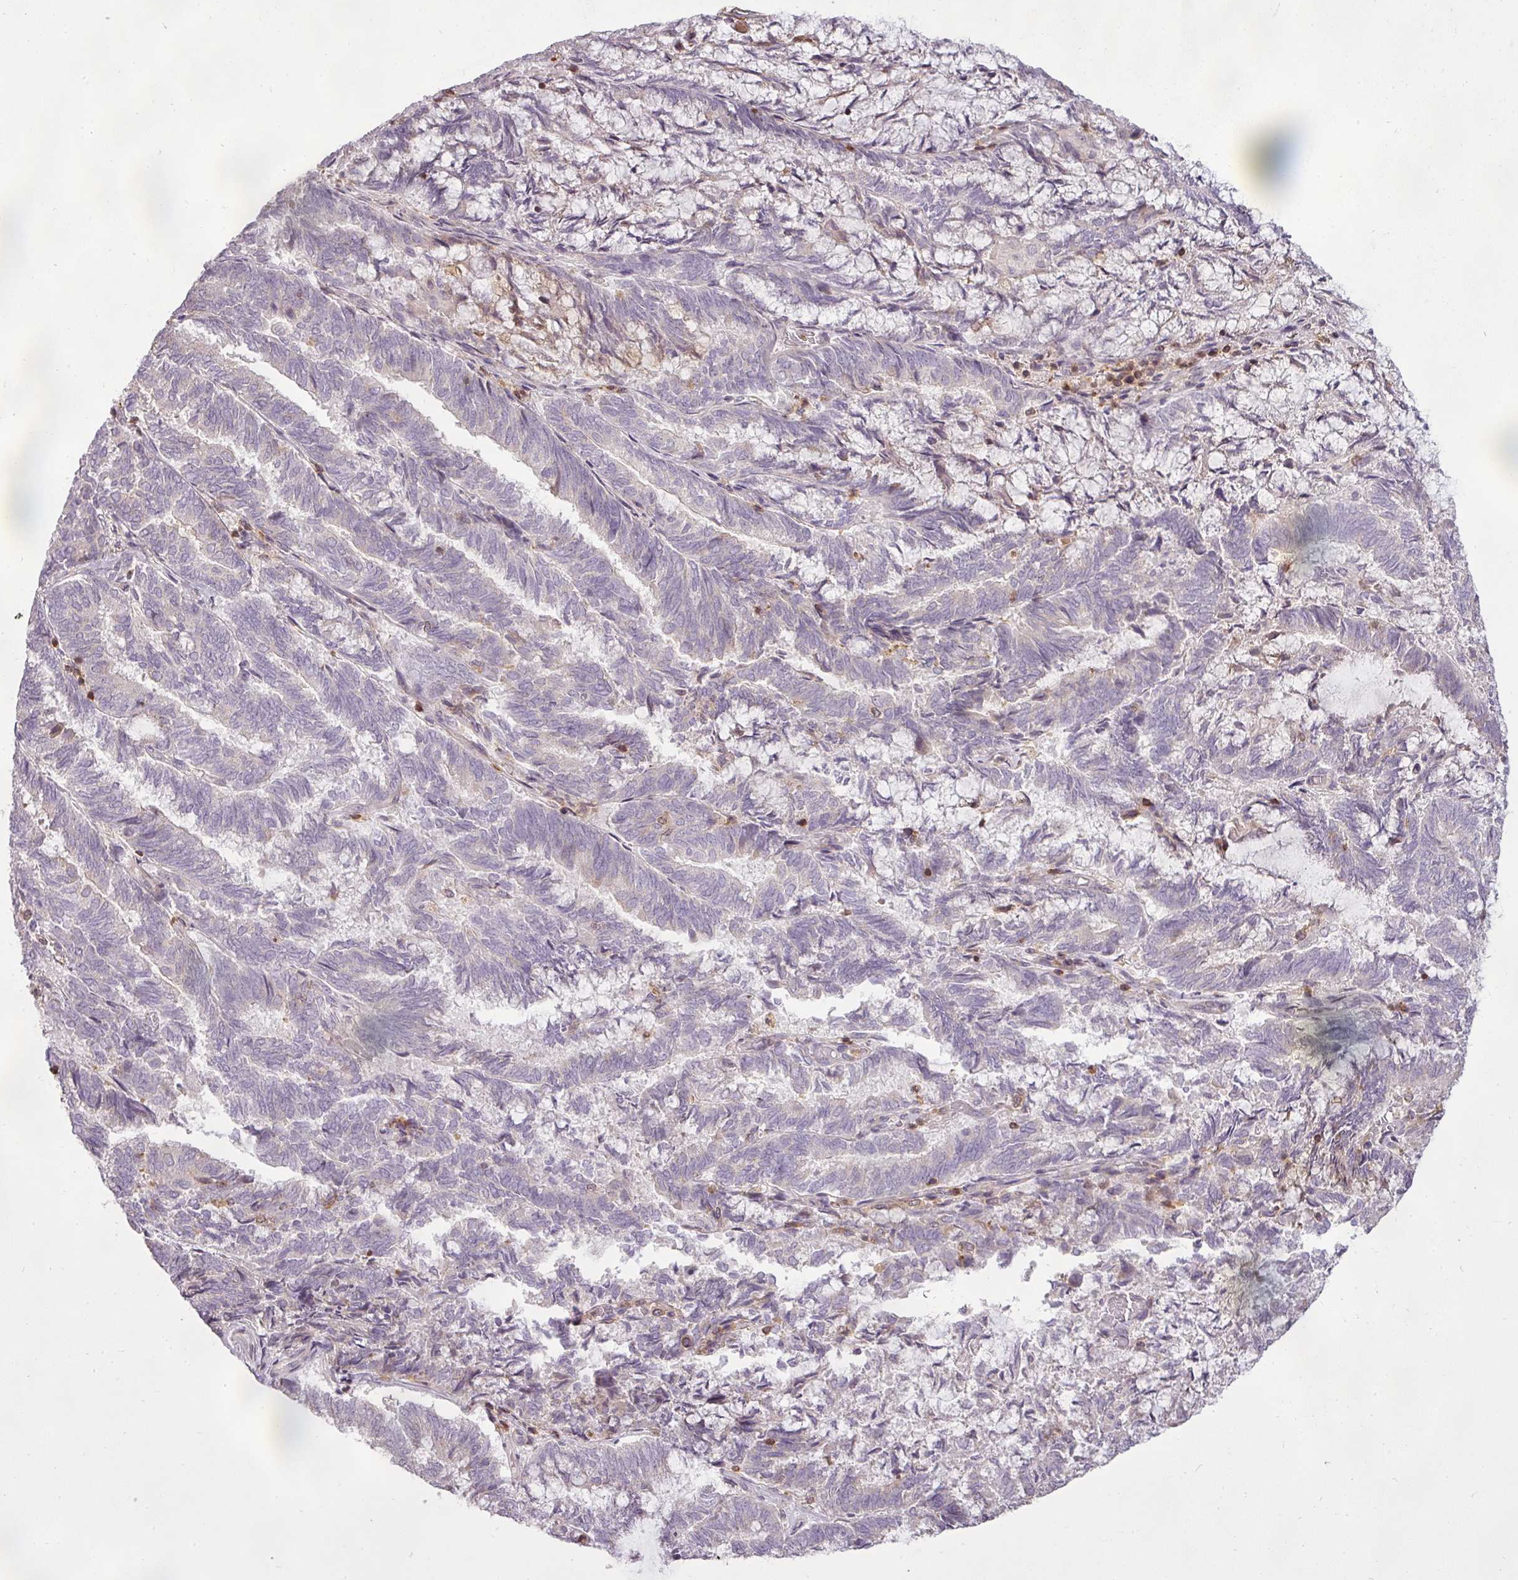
{"staining": {"intensity": "negative", "quantity": "none", "location": "none"}, "tissue": "endometrial cancer", "cell_type": "Tumor cells", "image_type": "cancer", "snomed": [{"axis": "morphology", "description": "Adenocarcinoma, NOS"}, {"axis": "topography", "description": "Endometrium"}], "caption": "A histopathology image of endometrial cancer (adenocarcinoma) stained for a protein displays no brown staining in tumor cells.", "gene": "STK4", "patient": {"sex": "female", "age": 80}}